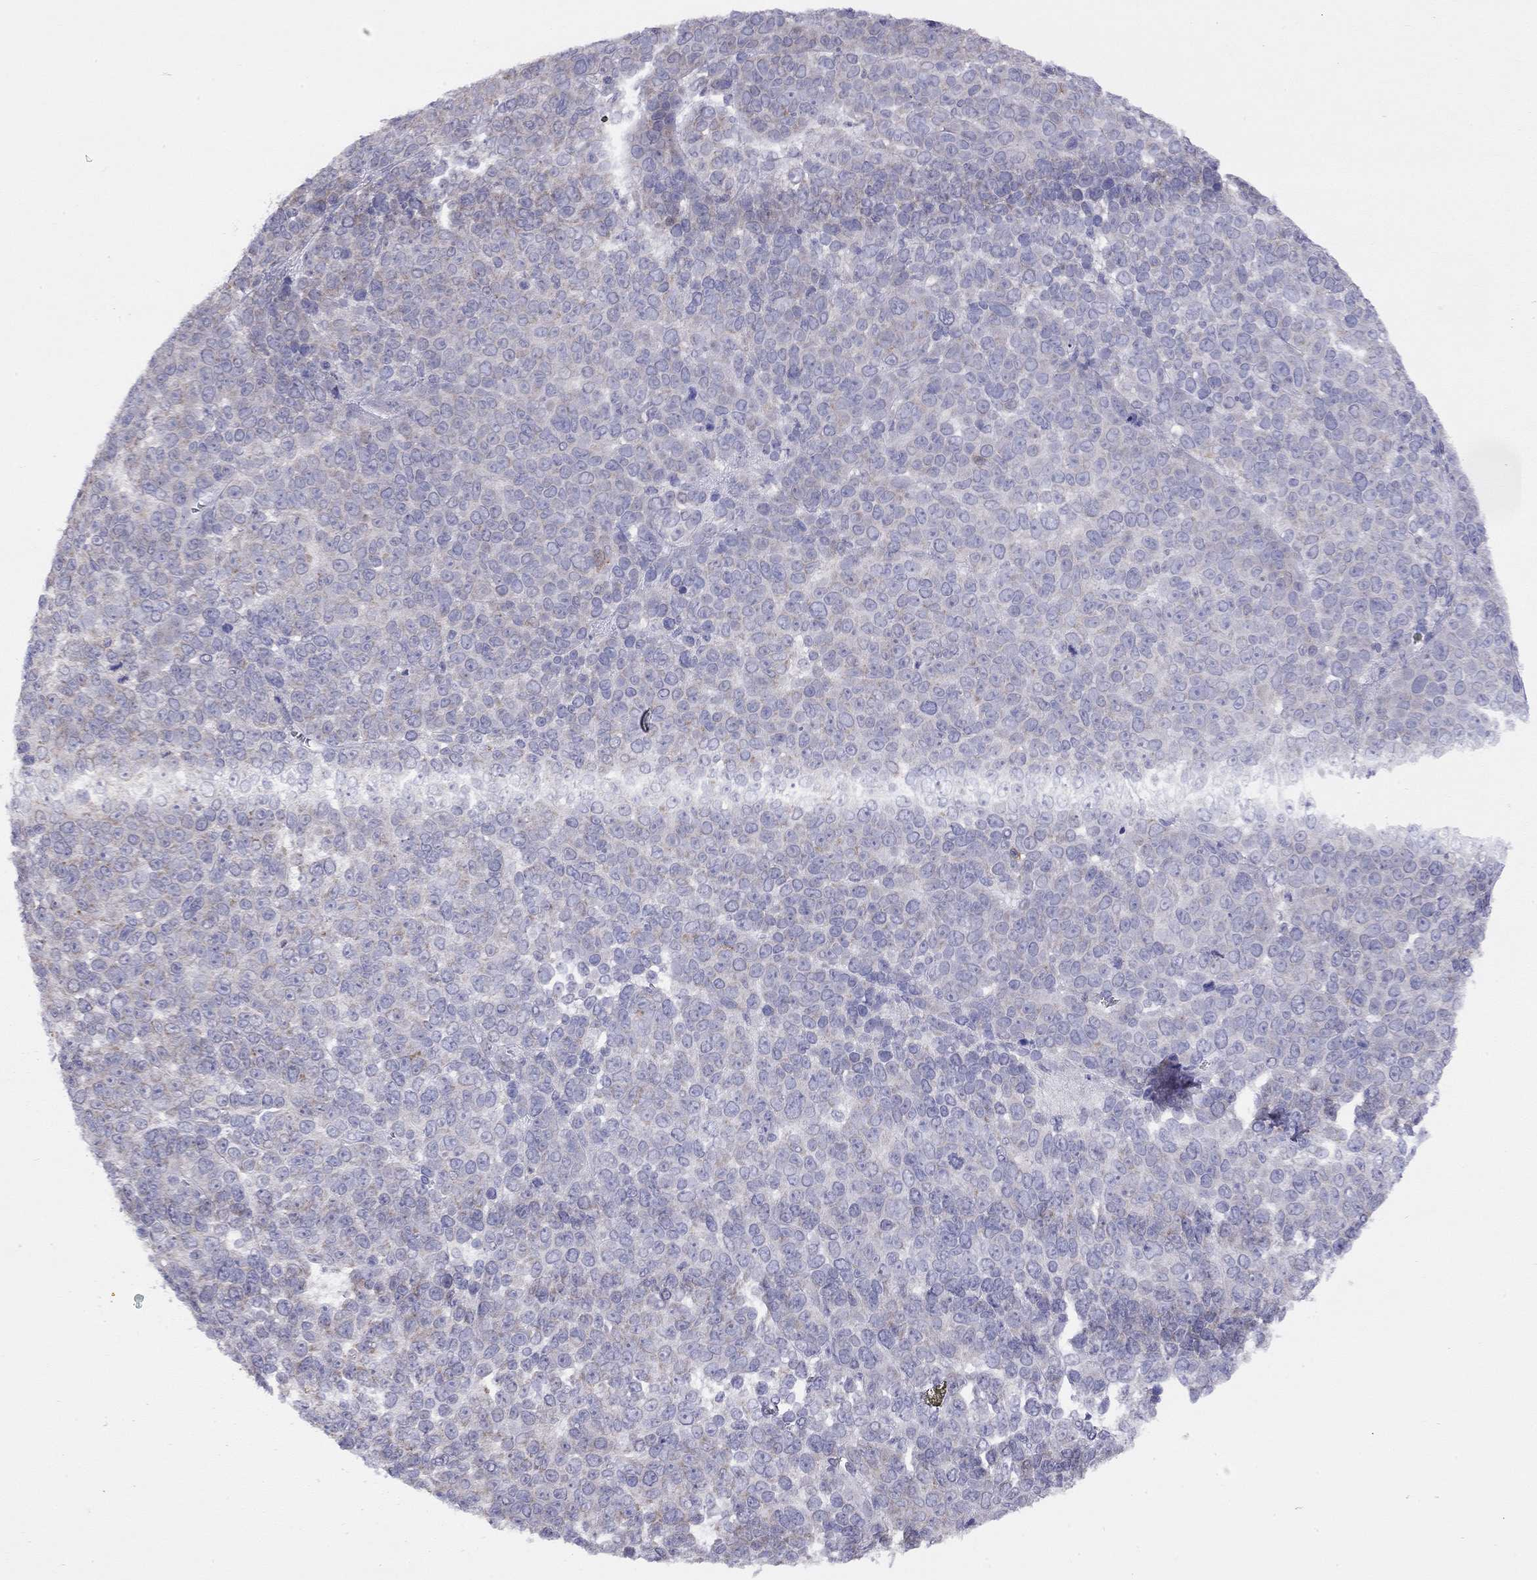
{"staining": {"intensity": "negative", "quantity": "none", "location": "none"}, "tissue": "melanoma", "cell_type": "Tumor cells", "image_type": "cancer", "snomed": [{"axis": "morphology", "description": "Malignant melanoma, NOS"}, {"axis": "topography", "description": "Skin"}], "caption": "The micrograph exhibits no staining of tumor cells in malignant melanoma.", "gene": "CITED1", "patient": {"sex": "female", "age": 95}}